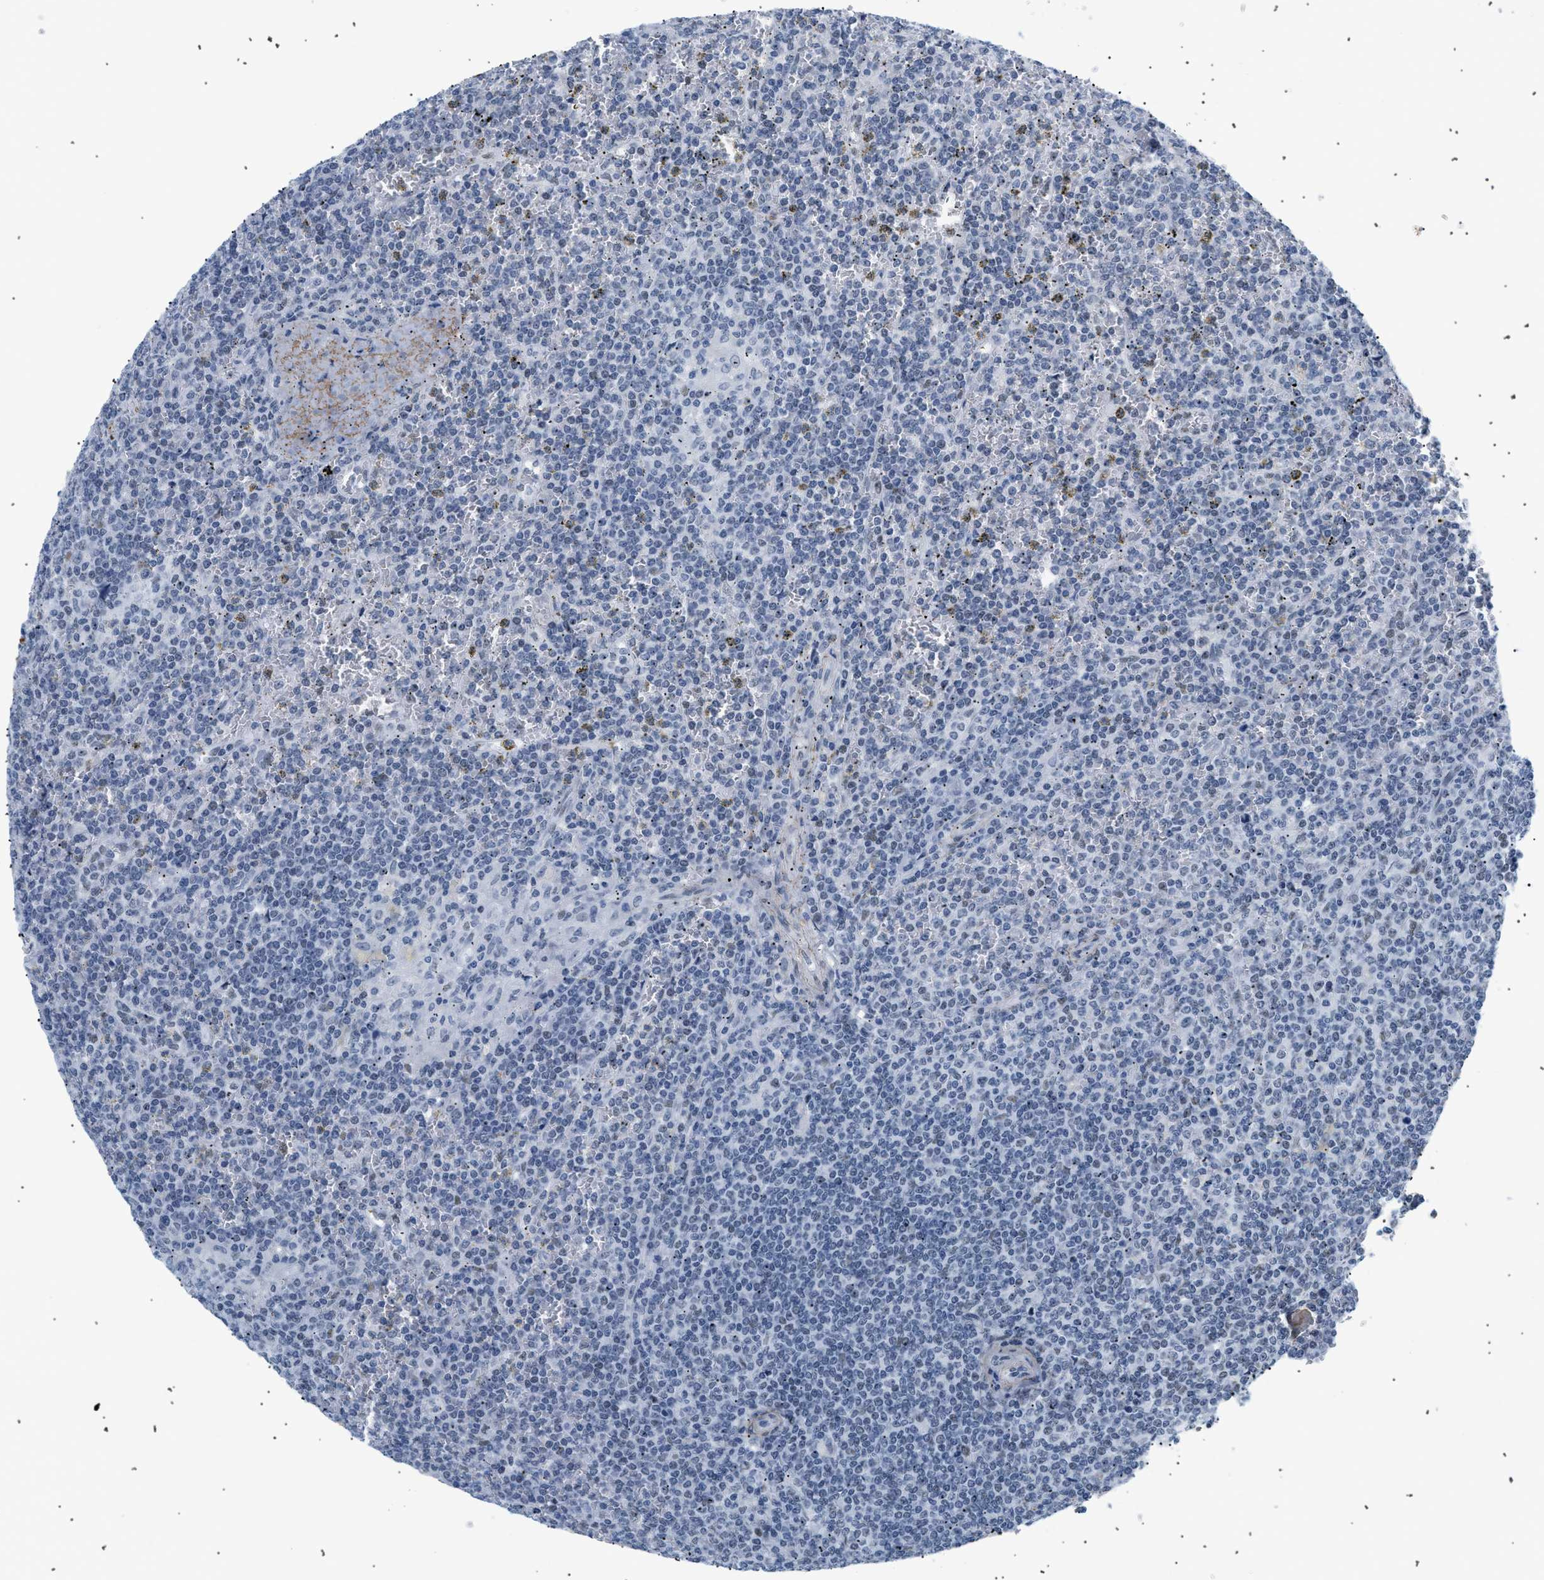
{"staining": {"intensity": "negative", "quantity": "none", "location": "none"}, "tissue": "lymphoma", "cell_type": "Tumor cells", "image_type": "cancer", "snomed": [{"axis": "morphology", "description": "Malignant lymphoma, non-Hodgkin's type, Low grade"}, {"axis": "topography", "description": "Spleen"}], "caption": "High magnification brightfield microscopy of low-grade malignant lymphoma, non-Hodgkin's type stained with DAB (3,3'-diaminobenzidine) (brown) and counterstained with hematoxylin (blue): tumor cells show no significant expression.", "gene": "ELN", "patient": {"sex": "female", "age": 19}}